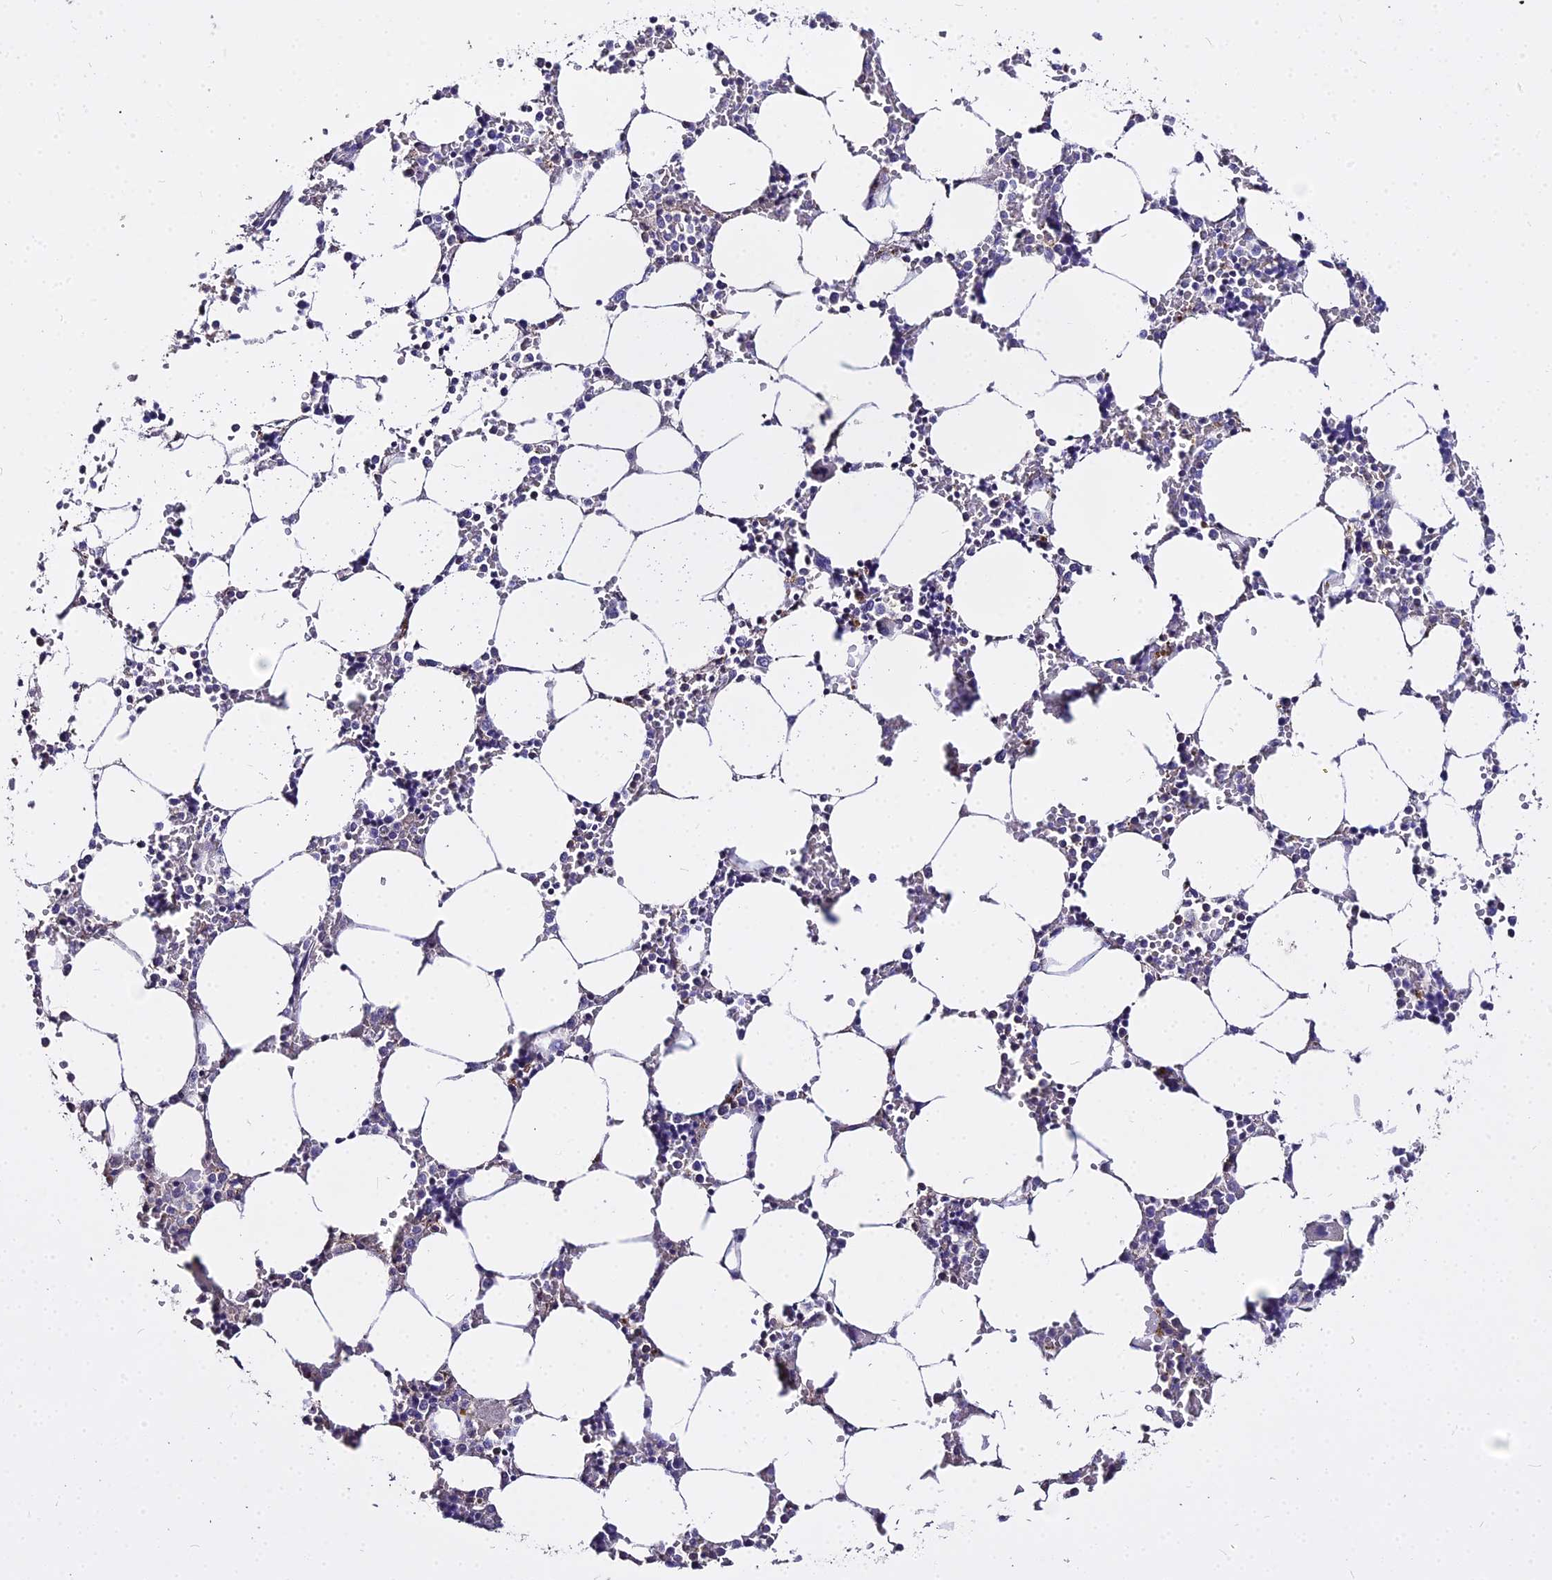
{"staining": {"intensity": "negative", "quantity": "none", "location": "none"}, "tissue": "bone marrow", "cell_type": "Hematopoietic cells", "image_type": "normal", "snomed": [{"axis": "morphology", "description": "Normal tissue, NOS"}, {"axis": "topography", "description": "Bone marrow"}], "caption": "A high-resolution histopathology image shows IHC staining of unremarkable bone marrow, which displays no significant staining in hematopoietic cells.", "gene": "GLYAT", "patient": {"sex": "male", "age": 64}}